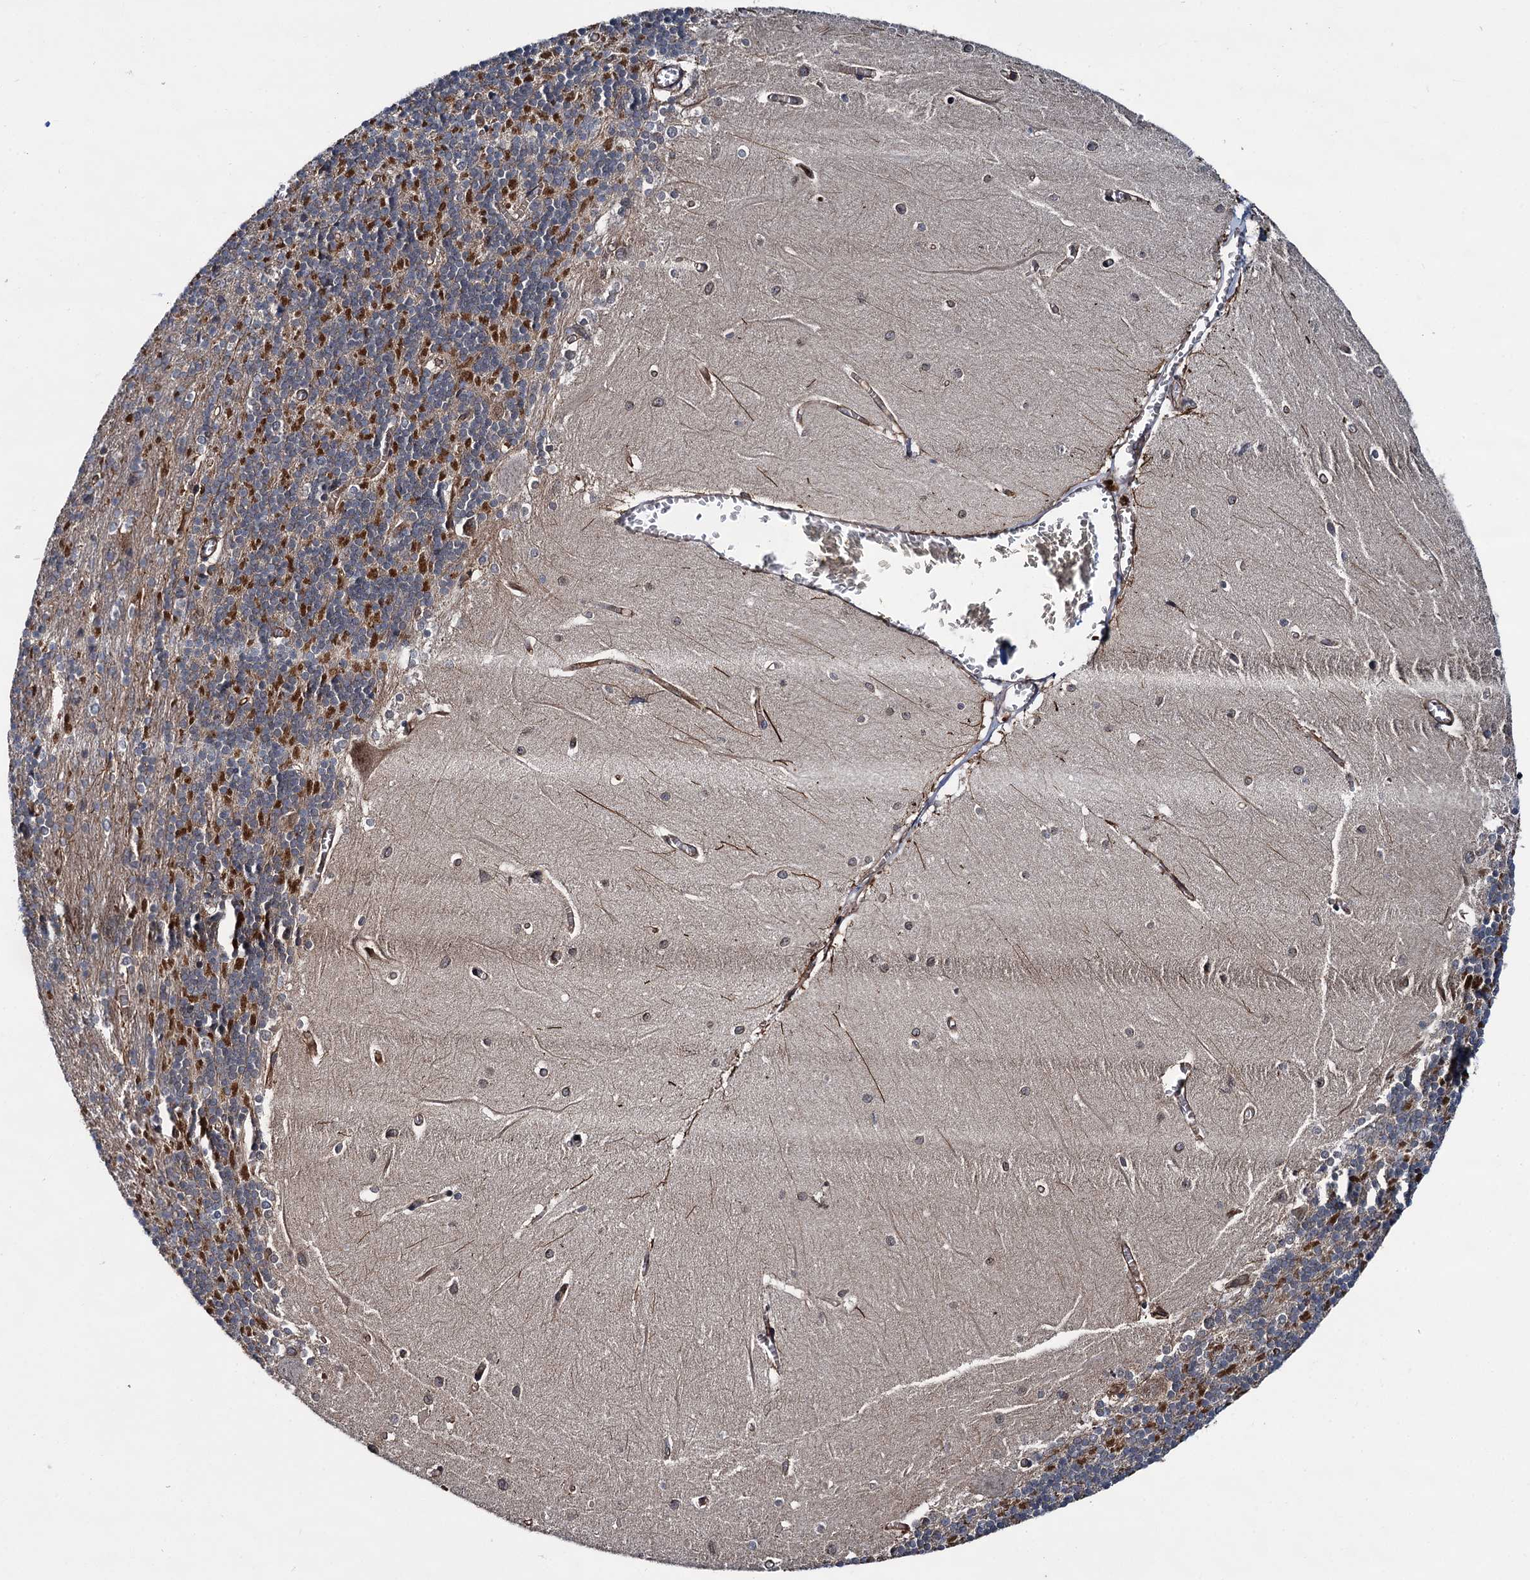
{"staining": {"intensity": "strong", "quantity": "<25%", "location": "cytoplasmic/membranous"}, "tissue": "cerebellum", "cell_type": "Cells in granular layer", "image_type": "normal", "snomed": [{"axis": "morphology", "description": "Normal tissue, NOS"}, {"axis": "topography", "description": "Cerebellum"}], "caption": "The micrograph demonstrates staining of unremarkable cerebellum, revealing strong cytoplasmic/membranous protein staining (brown color) within cells in granular layer. (DAB (3,3'-diaminobenzidine) IHC, brown staining for protein, blue staining for nuclei).", "gene": "ZFYVE19", "patient": {"sex": "male", "age": 37}}